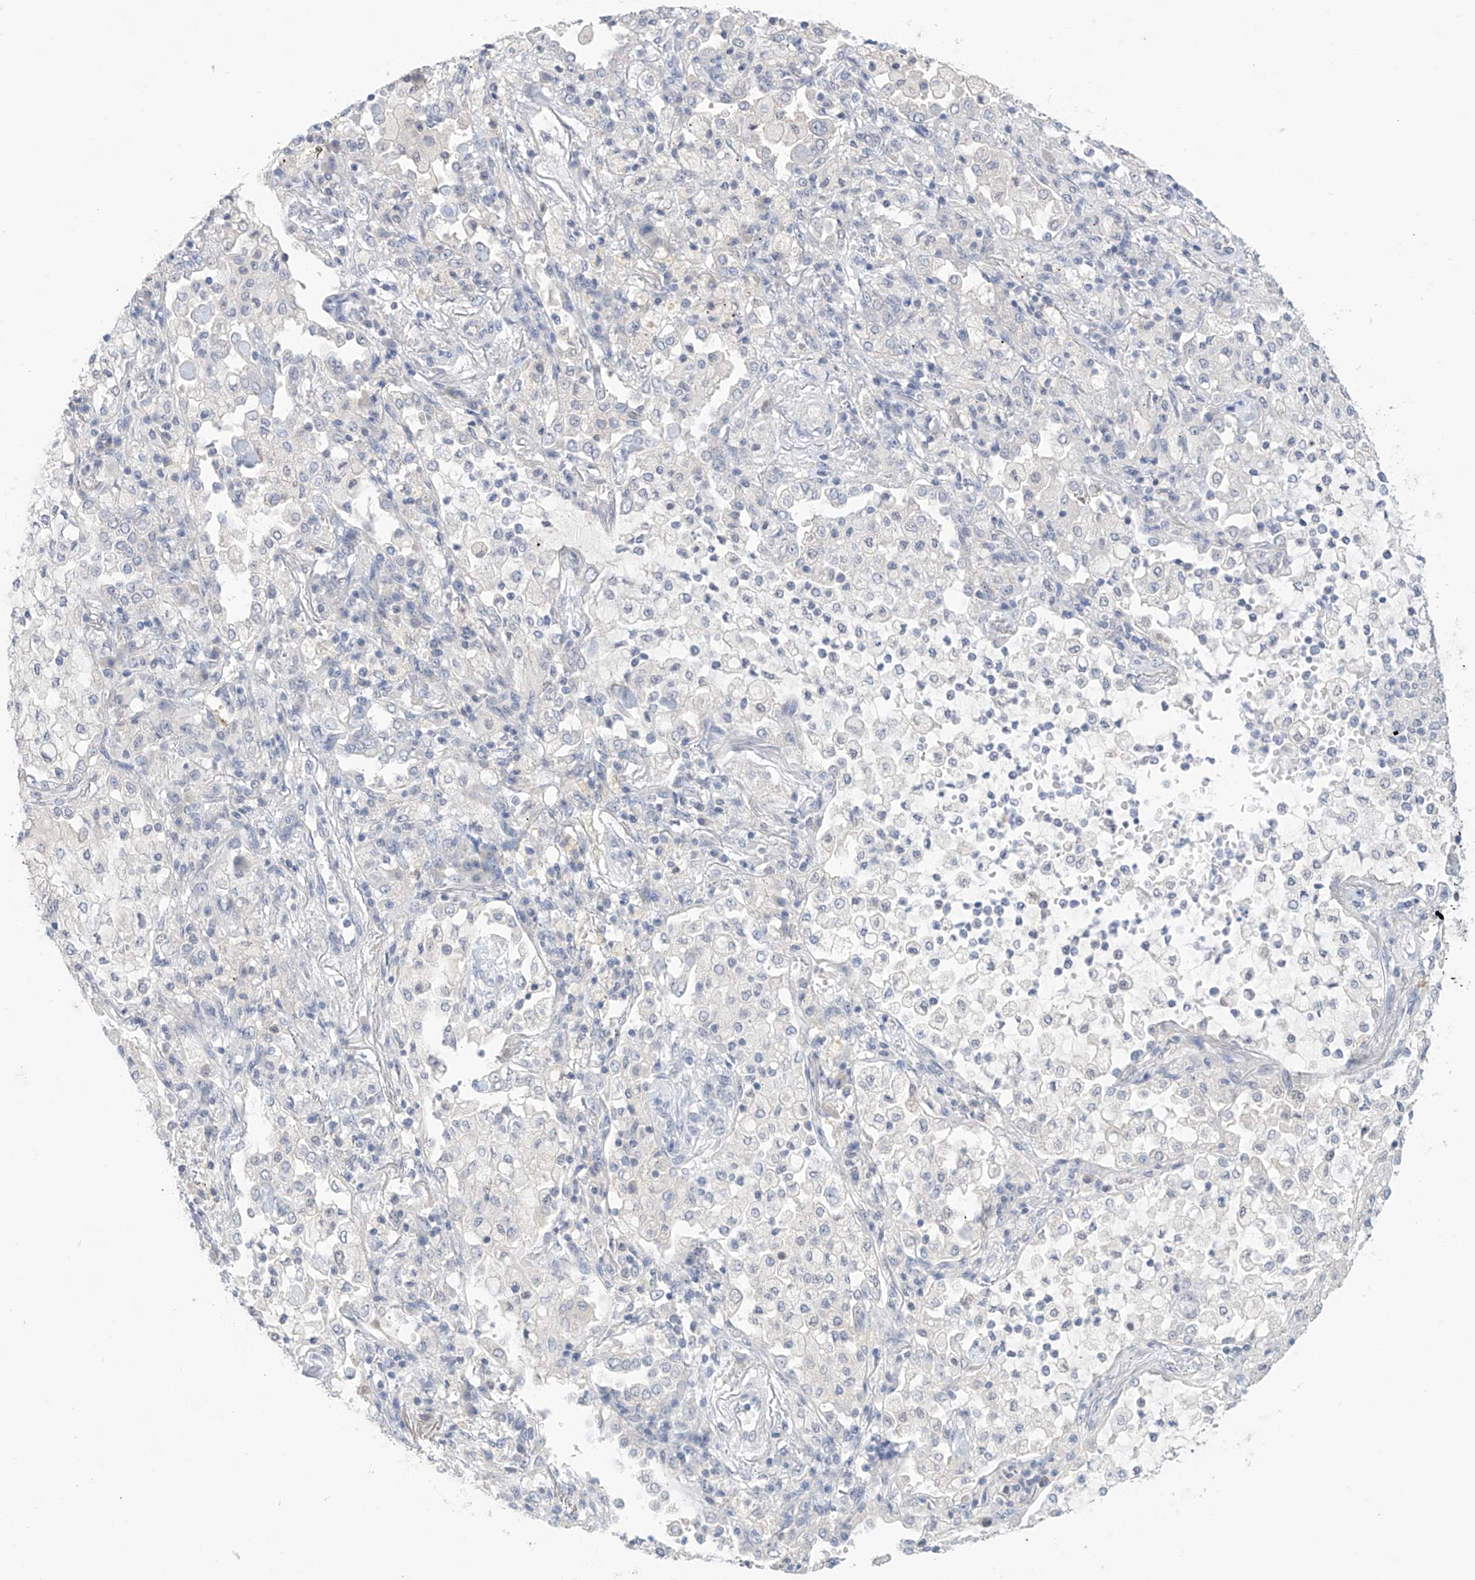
{"staining": {"intensity": "negative", "quantity": "none", "location": "none"}, "tissue": "lung cancer", "cell_type": "Tumor cells", "image_type": "cancer", "snomed": [{"axis": "morphology", "description": "Adenocarcinoma, NOS"}, {"axis": "topography", "description": "Lung"}], "caption": "Immunohistochemistry image of human lung cancer stained for a protein (brown), which reveals no expression in tumor cells.", "gene": "IBA57", "patient": {"sex": "female", "age": 70}}